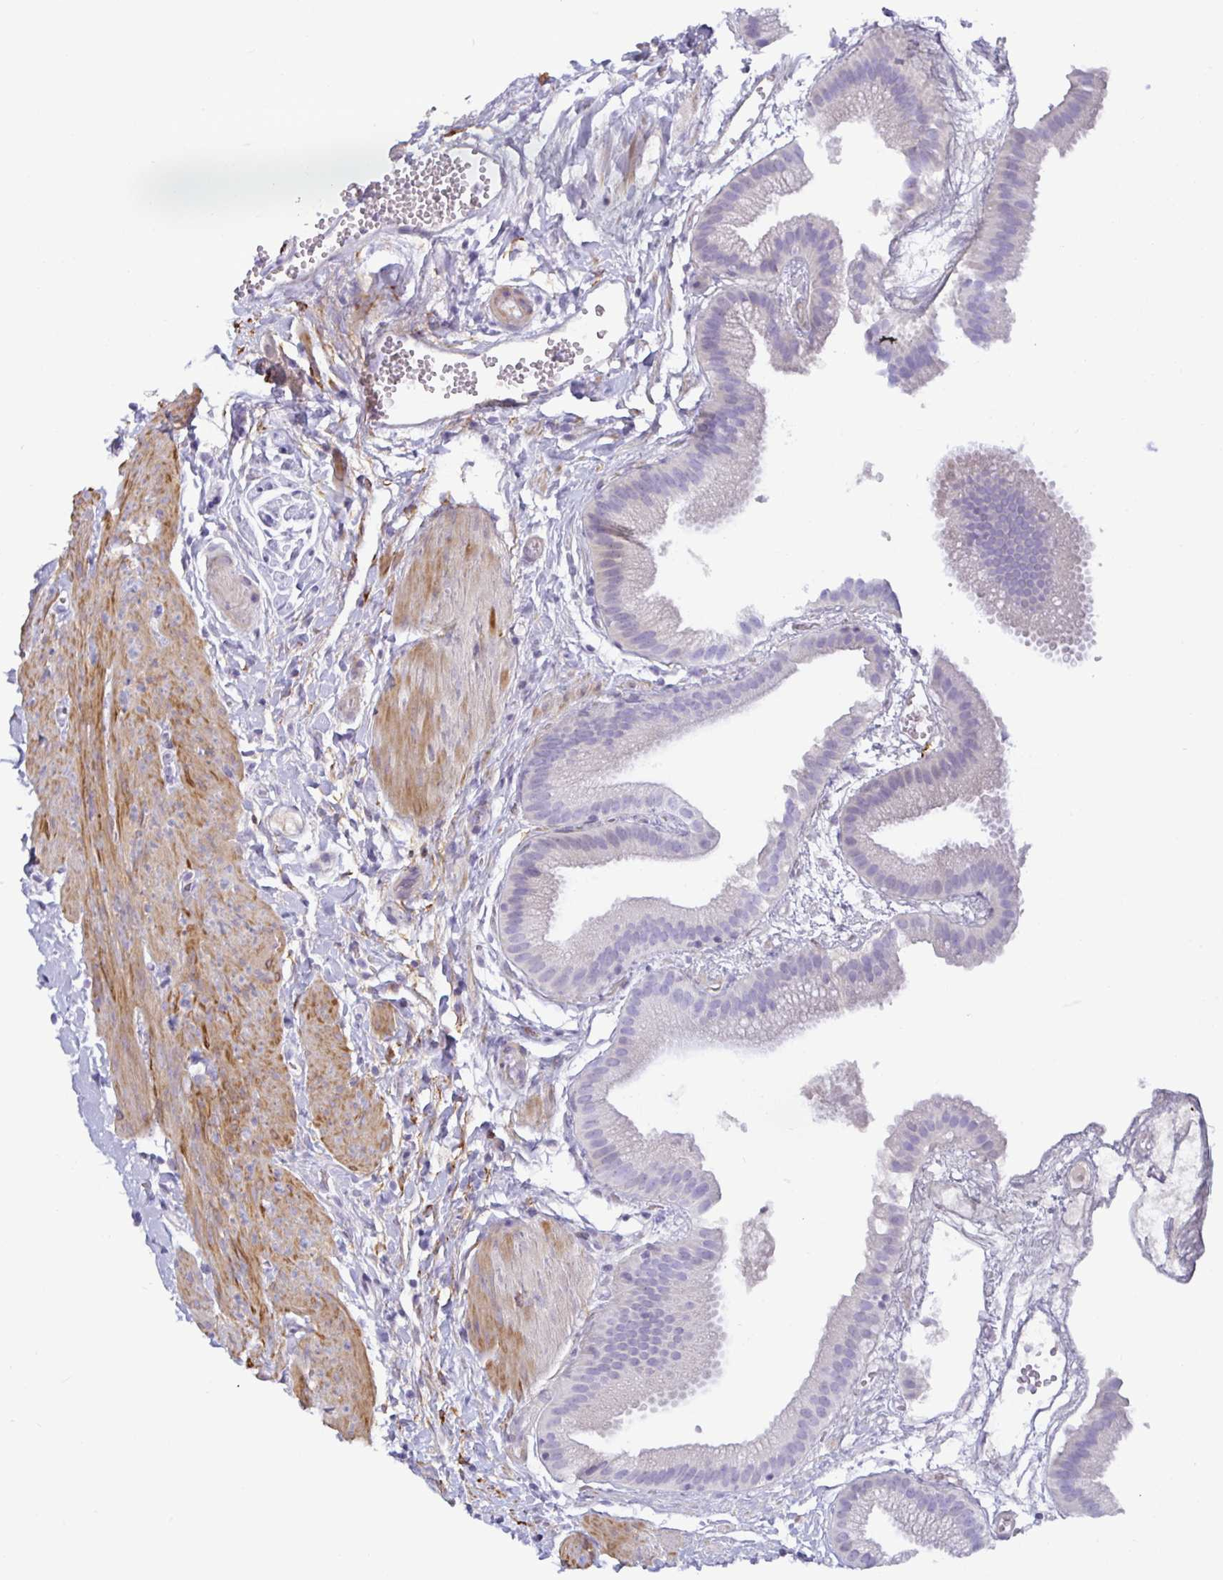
{"staining": {"intensity": "negative", "quantity": "none", "location": "none"}, "tissue": "gallbladder", "cell_type": "Glandular cells", "image_type": "normal", "snomed": [{"axis": "morphology", "description": "Normal tissue, NOS"}, {"axis": "topography", "description": "Gallbladder"}], "caption": "DAB (3,3'-diaminobenzidine) immunohistochemical staining of unremarkable gallbladder reveals no significant expression in glandular cells.", "gene": "SPAG4", "patient": {"sex": "female", "age": 63}}